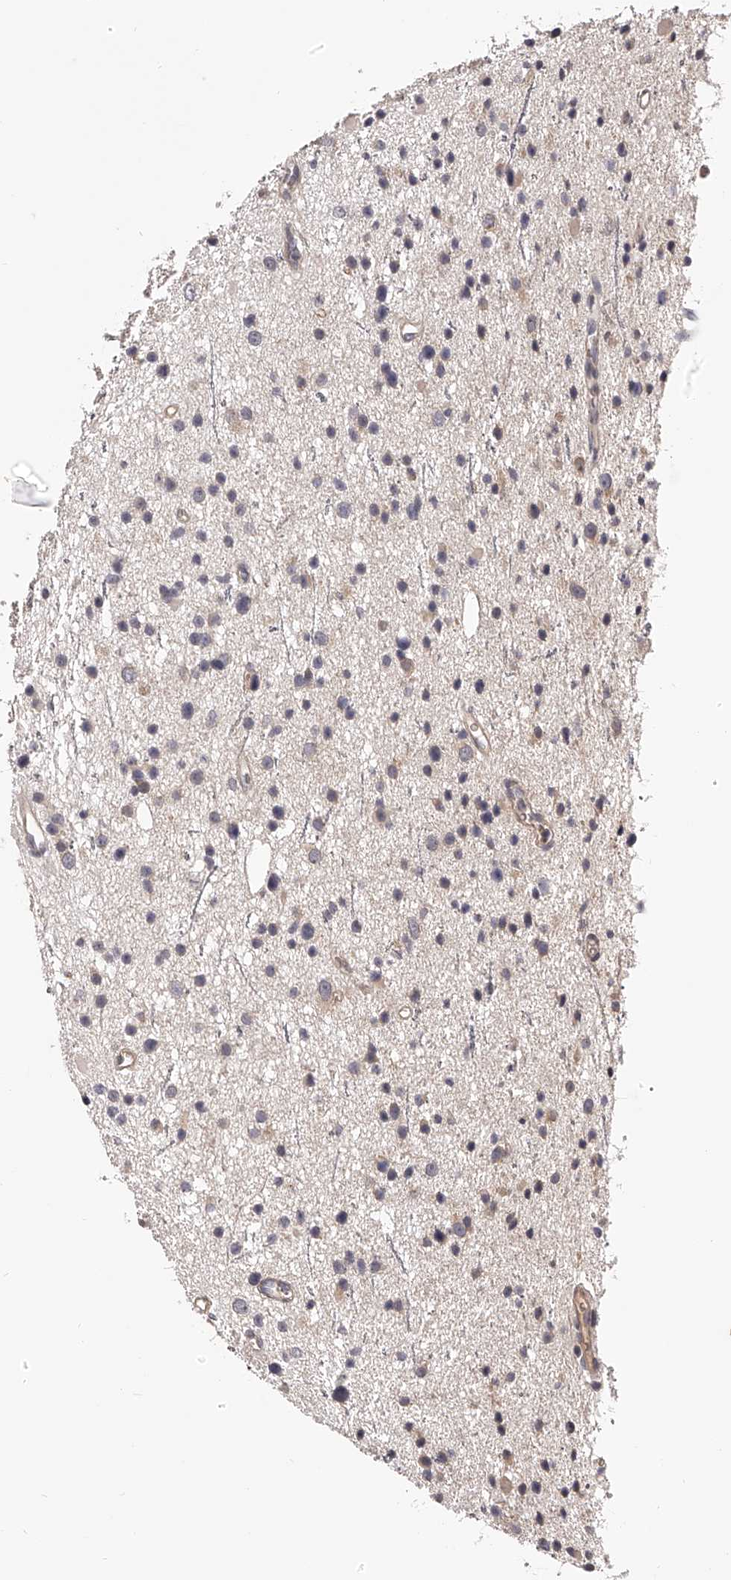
{"staining": {"intensity": "negative", "quantity": "none", "location": "none"}, "tissue": "glioma", "cell_type": "Tumor cells", "image_type": "cancer", "snomed": [{"axis": "morphology", "description": "Glioma, malignant, Low grade"}, {"axis": "topography", "description": "Cerebral cortex"}], "caption": "IHC of malignant glioma (low-grade) displays no expression in tumor cells.", "gene": "PFDN2", "patient": {"sex": "female", "age": 39}}